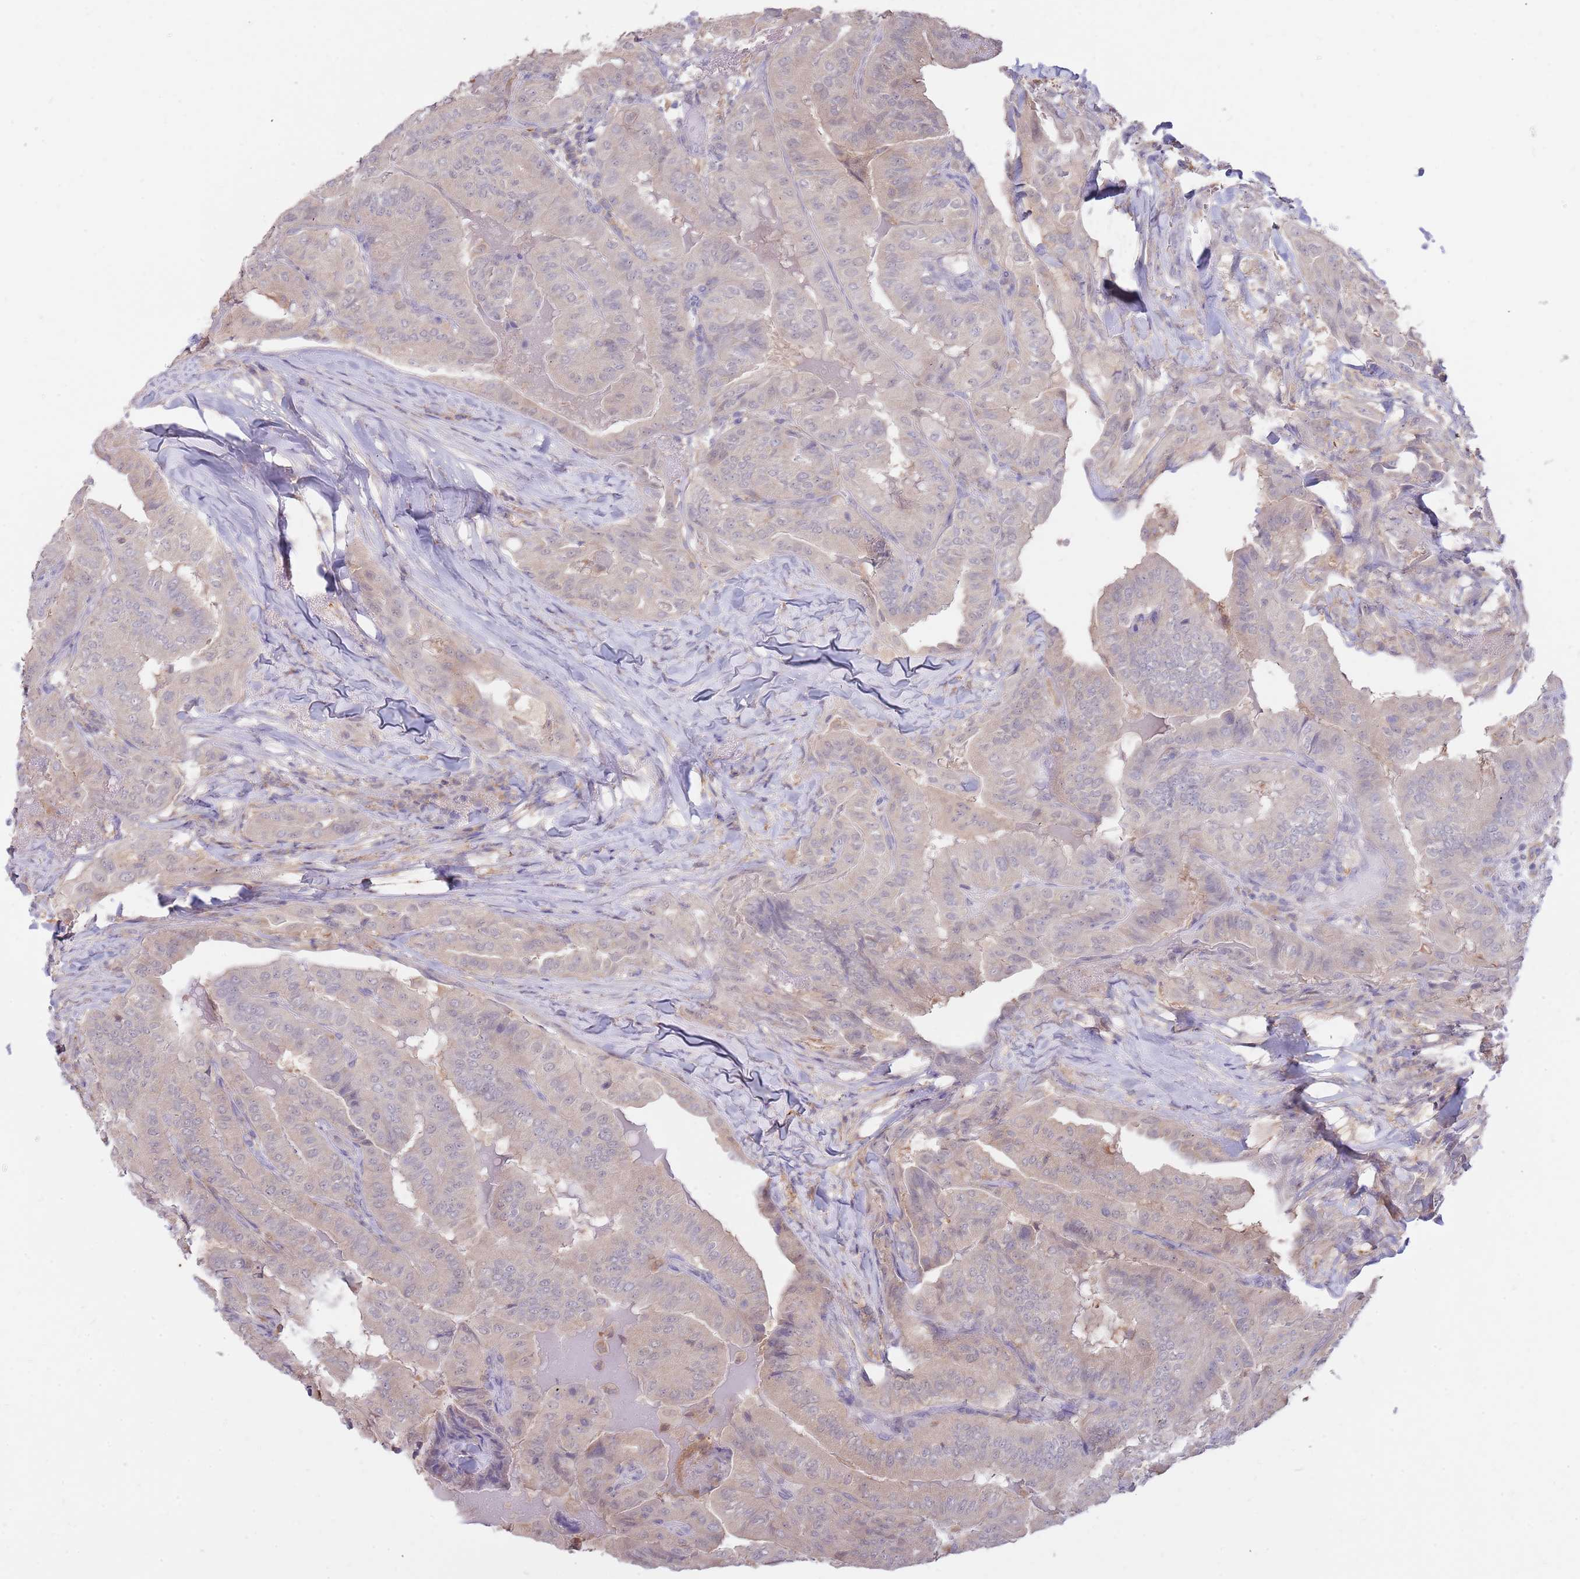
{"staining": {"intensity": "weak", "quantity": "<25%", "location": "cytoplasmic/membranous"}, "tissue": "thyroid cancer", "cell_type": "Tumor cells", "image_type": "cancer", "snomed": [{"axis": "morphology", "description": "Papillary adenocarcinoma, NOS"}, {"axis": "topography", "description": "Thyroid gland"}], "caption": "A micrograph of thyroid papillary adenocarcinoma stained for a protein exhibits no brown staining in tumor cells.", "gene": "AP5S1", "patient": {"sex": "female", "age": 68}}